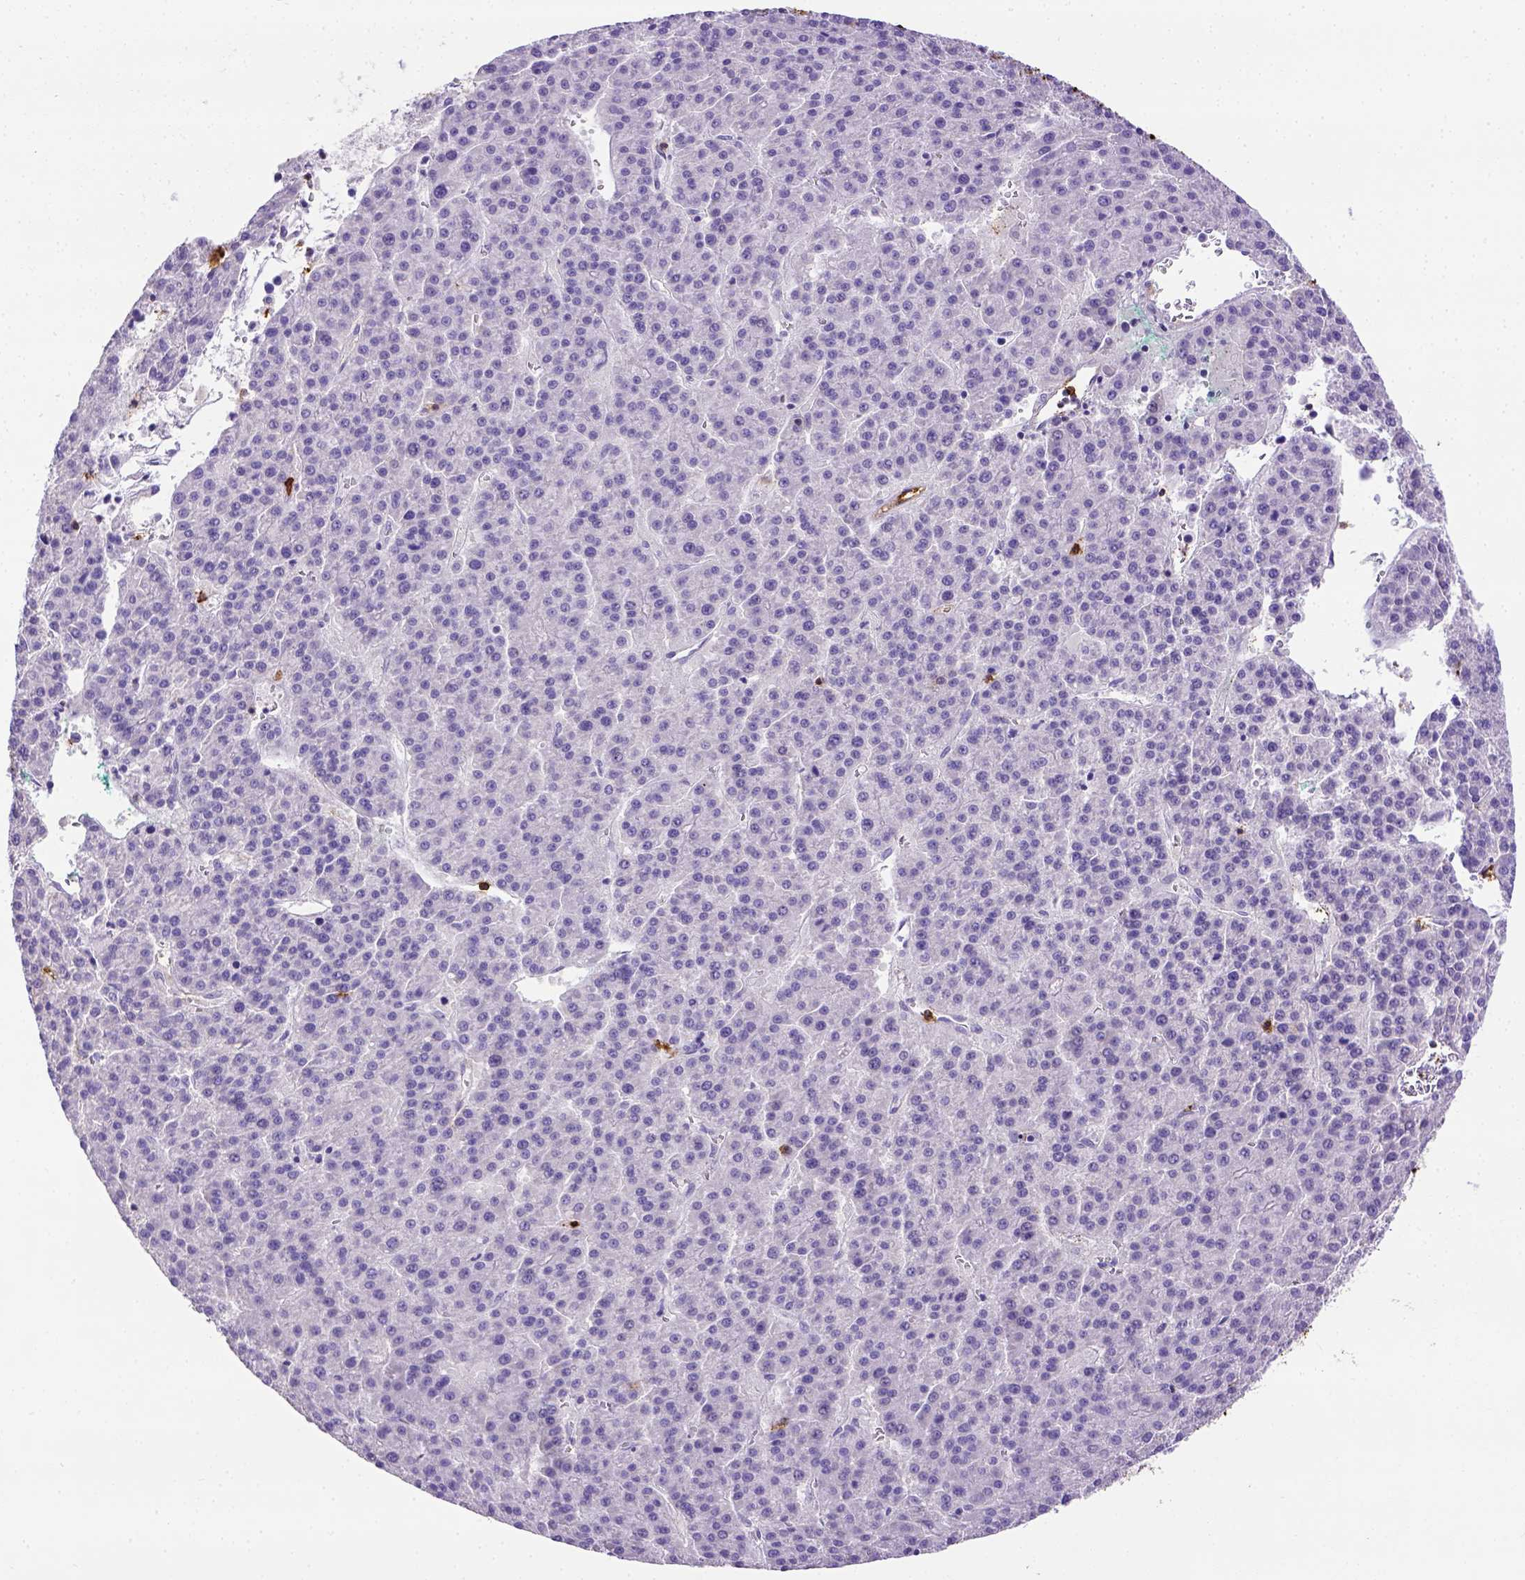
{"staining": {"intensity": "negative", "quantity": "none", "location": "none"}, "tissue": "liver cancer", "cell_type": "Tumor cells", "image_type": "cancer", "snomed": [{"axis": "morphology", "description": "Carcinoma, Hepatocellular, NOS"}, {"axis": "topography", "description": "Liver"}], "caption": "Tumor cells show no significant staining in hepatocellular carcinoma (liver). The staining is performed using DAB brown chromogen with nuclei counter-stained in using hematoxylin.", "gene": "B3GAT1", "patient": {"sex": "female", "age": 58}}